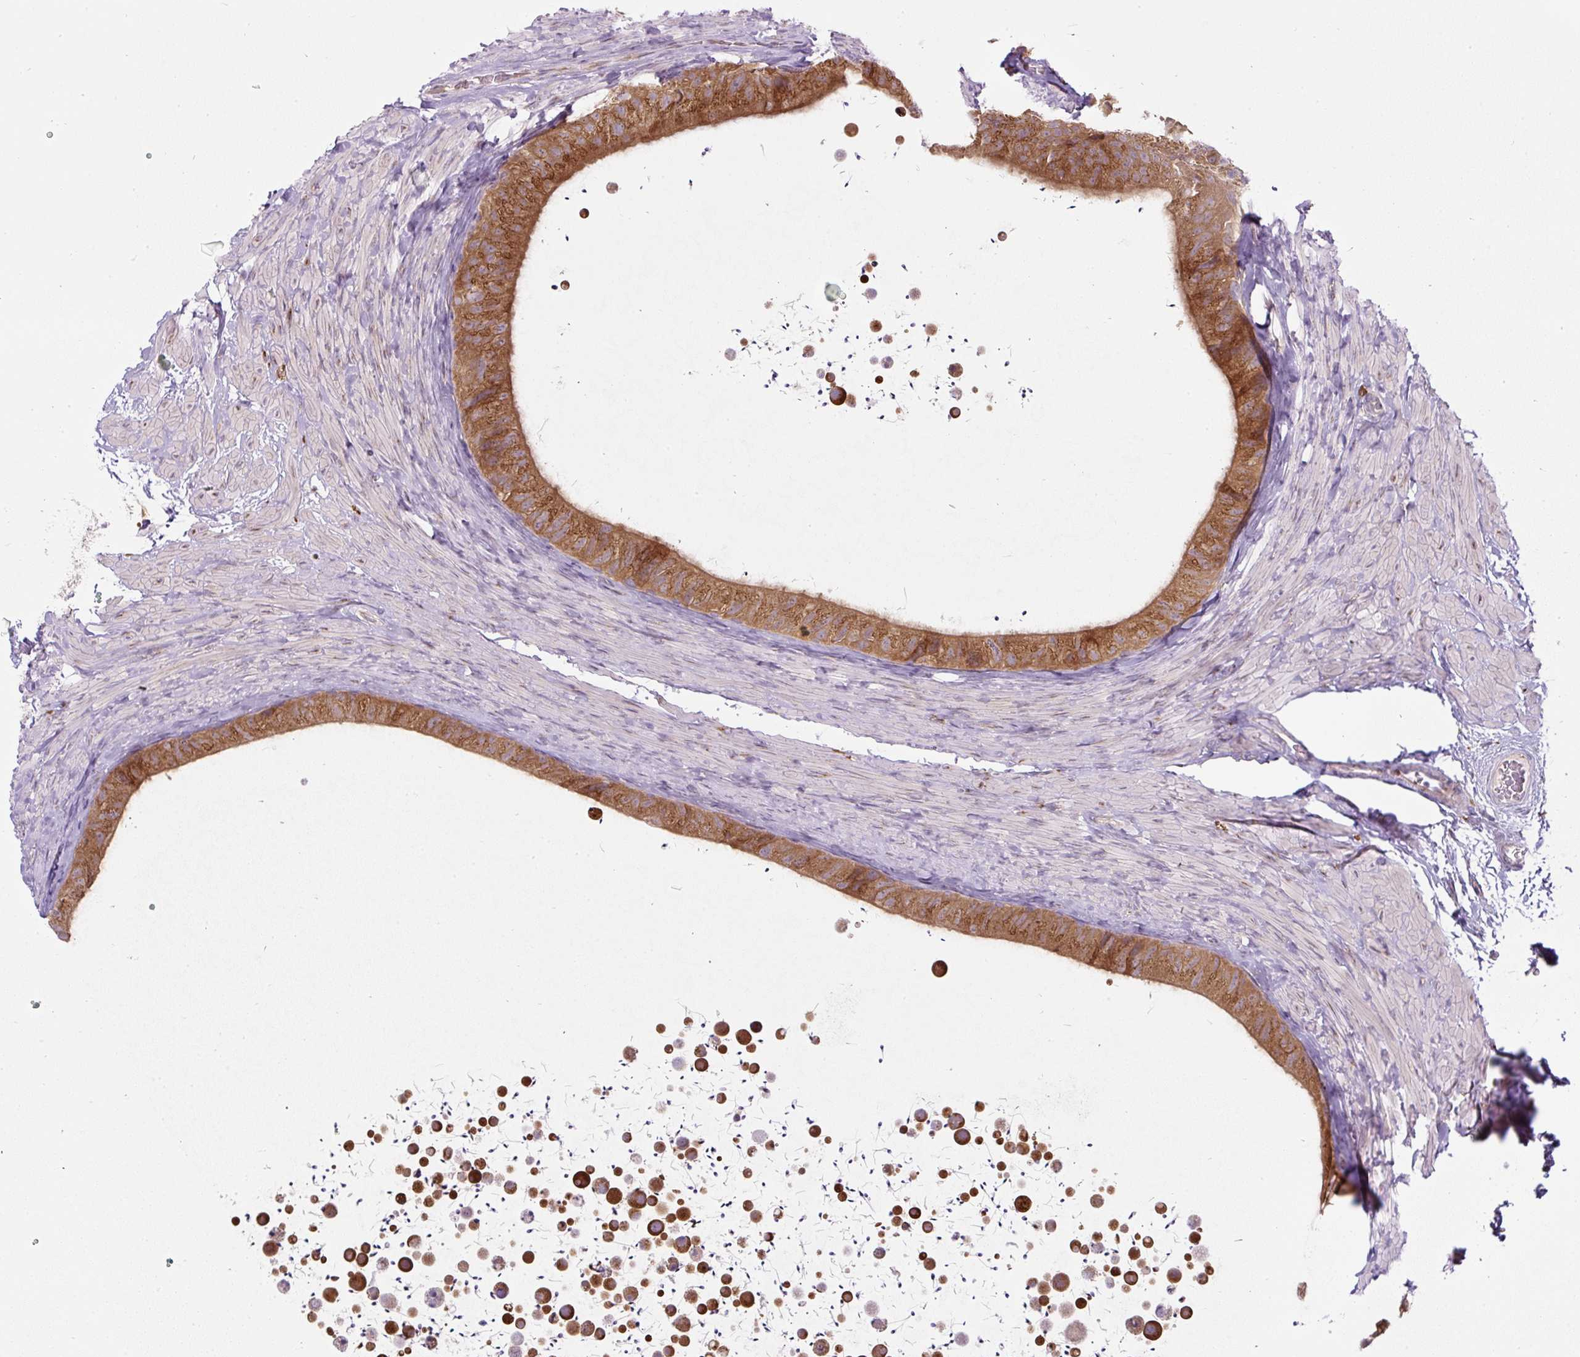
{"staining": {"intensity": "strong", "quantity": ">75%", "location": "cytoplasmic/membranous"}, "tissue": "epididymis", "cell_type": "Glandular cells", "image_type": "normal", "snomed": [{"axis": "morphology", "description": "Normal tissue, NOS"}, {"axis": "topography", "description": "Epididymis, spermatic cord, NOS"}, {"axis": "topography", "description": "Epididymis"}], "caption": "Brown immunohistochemical staining in benign epididymis demonstrates strong cytoplasmic/membranous positivity in approximately >75% of glandular cells. (brown staining indicates protein expression, while blue staining denotes nuclei).", "gene": "MLX", "patient": {"sex": "male", "age": 31}}